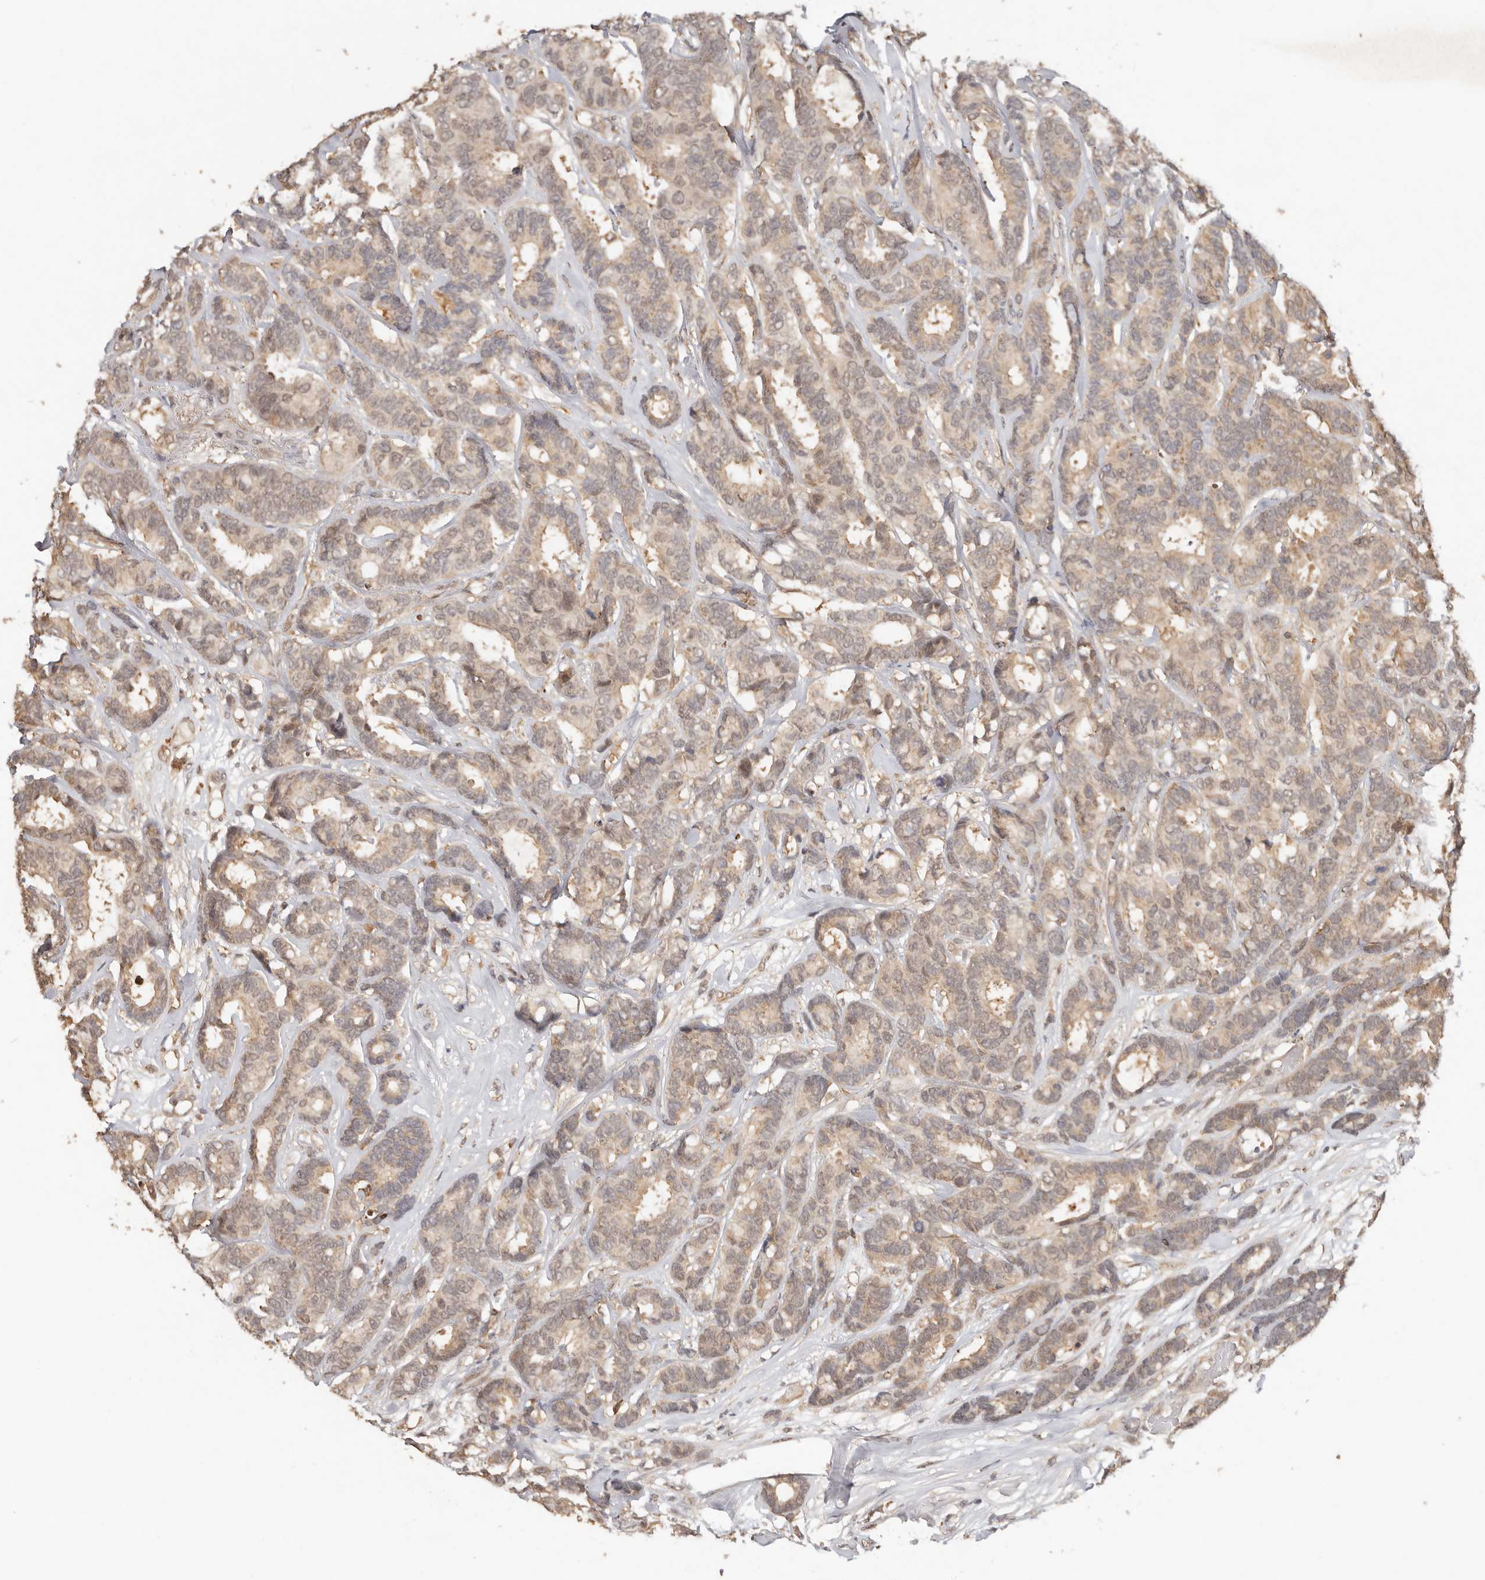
{"staining": {"intensity": "weak", "quantity": ">75%", "location": "cytoplasmic/membranous"}, "tissue": "breast cancer", "cell_type": "Tumor cells", "image_type": "cancer", "snomed": [{"axis": "morphology", "description": "Duct carcinoma"}, {"axis": "topography", "description": "Breast"}], "caption": "Breast cancer stained for a protein displays weak cytoplasmic/membranous positivity in tumor cells.", "gene": "PSMA5", "patient": {"sex": "female", "age": 87}}